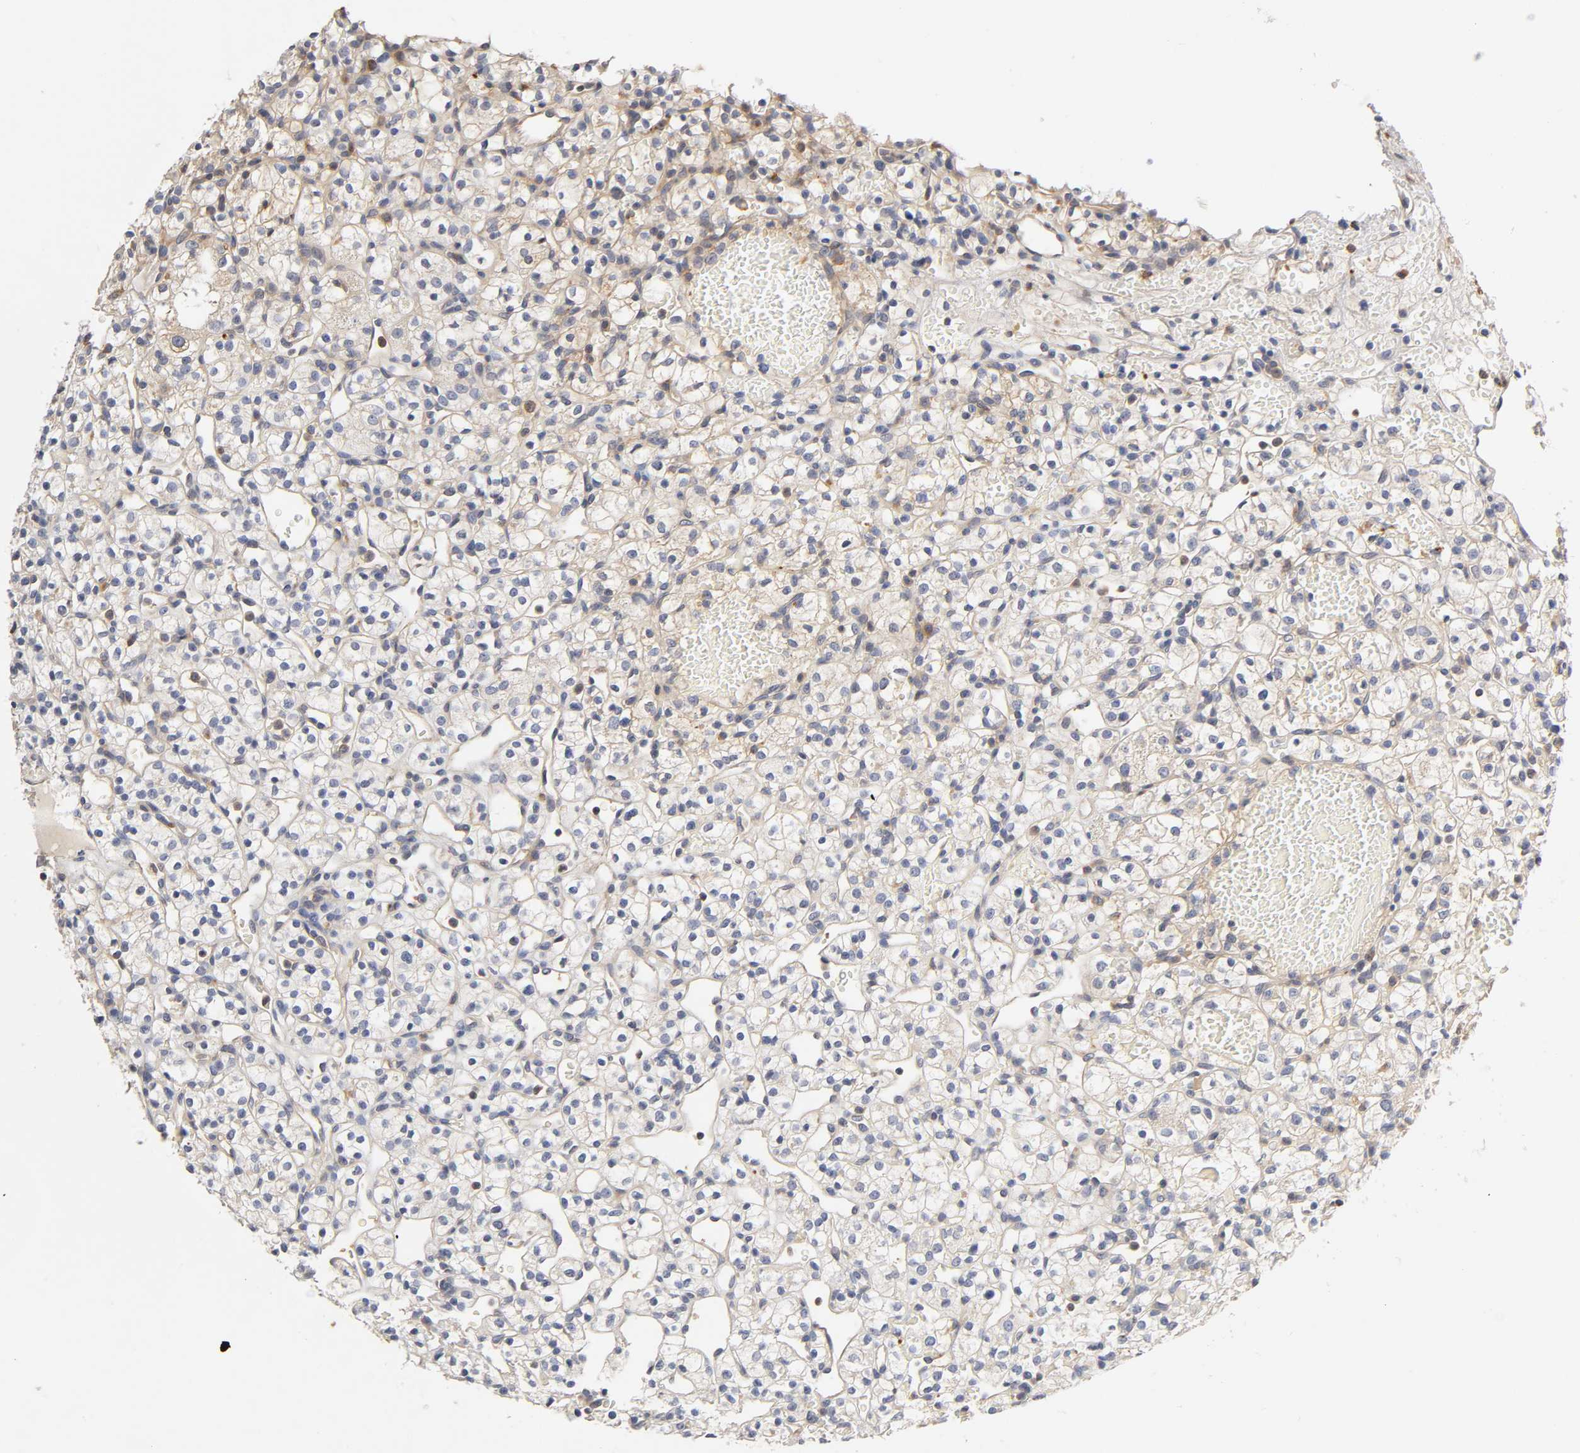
{"staining": {"intensity": "negative", "quantity": "none", "location": "none"}, "tissue": "renal cancer", "cell_type": "Tumor cells", "image_type": "cancer", "snomed": [{"axis": "morphology", "description": "Adenocarcinoma, NOS"}, {"axis": "topography", "description": "Kidney"}], "caption": "High power microscopy image of an immunohistochemistry (IHC) image of adenocarcinoma (renal), revealing no significant staining in tumor cells.", "gene": "RHOA", "patient": {"sex": "female", "age": 60}}